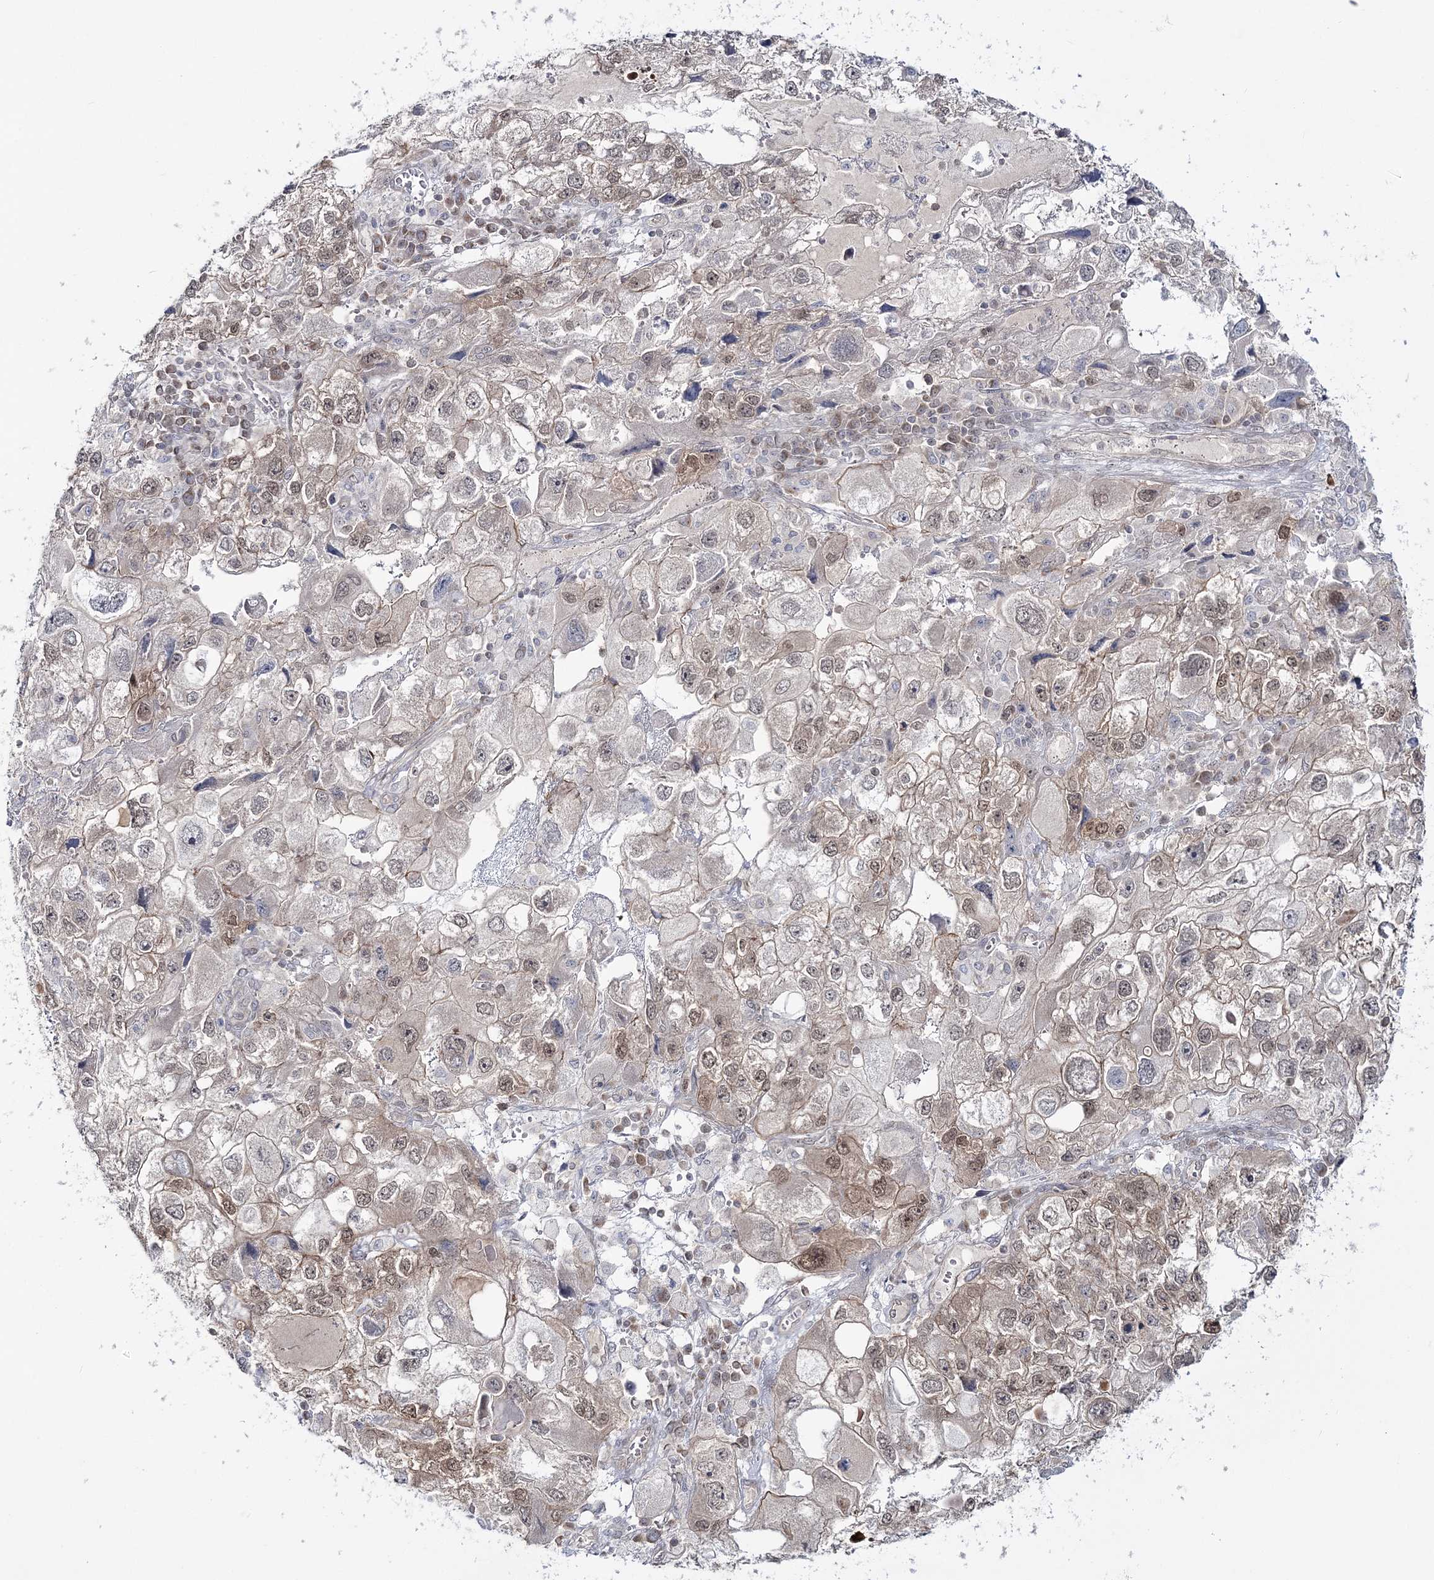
{"staining": {"intensity": "weak", "quantity": "25%-75%", "location": "cytoplasmic/membranous,nuclear"}, "tissue": "endometrial cancer", "cell_type": "Tumor cells", "image_type": "cancer", "snomed": [{"axis": "morphology", "description": "Adenocarcinoma, NOS"}, {"axis": "topography", "description": "Endometrium"}], "caption": "A low amount of weak cytoplasmic/membranous and nuclear staining is appreciated in approximately 25%-75% of tumor cells in endometrial cancer tissue. (DAB = brown stain, brightfield microscopy at high magnification).", "gene": "ZFAND6", "patient": {"sex": "female", "age": 49}}